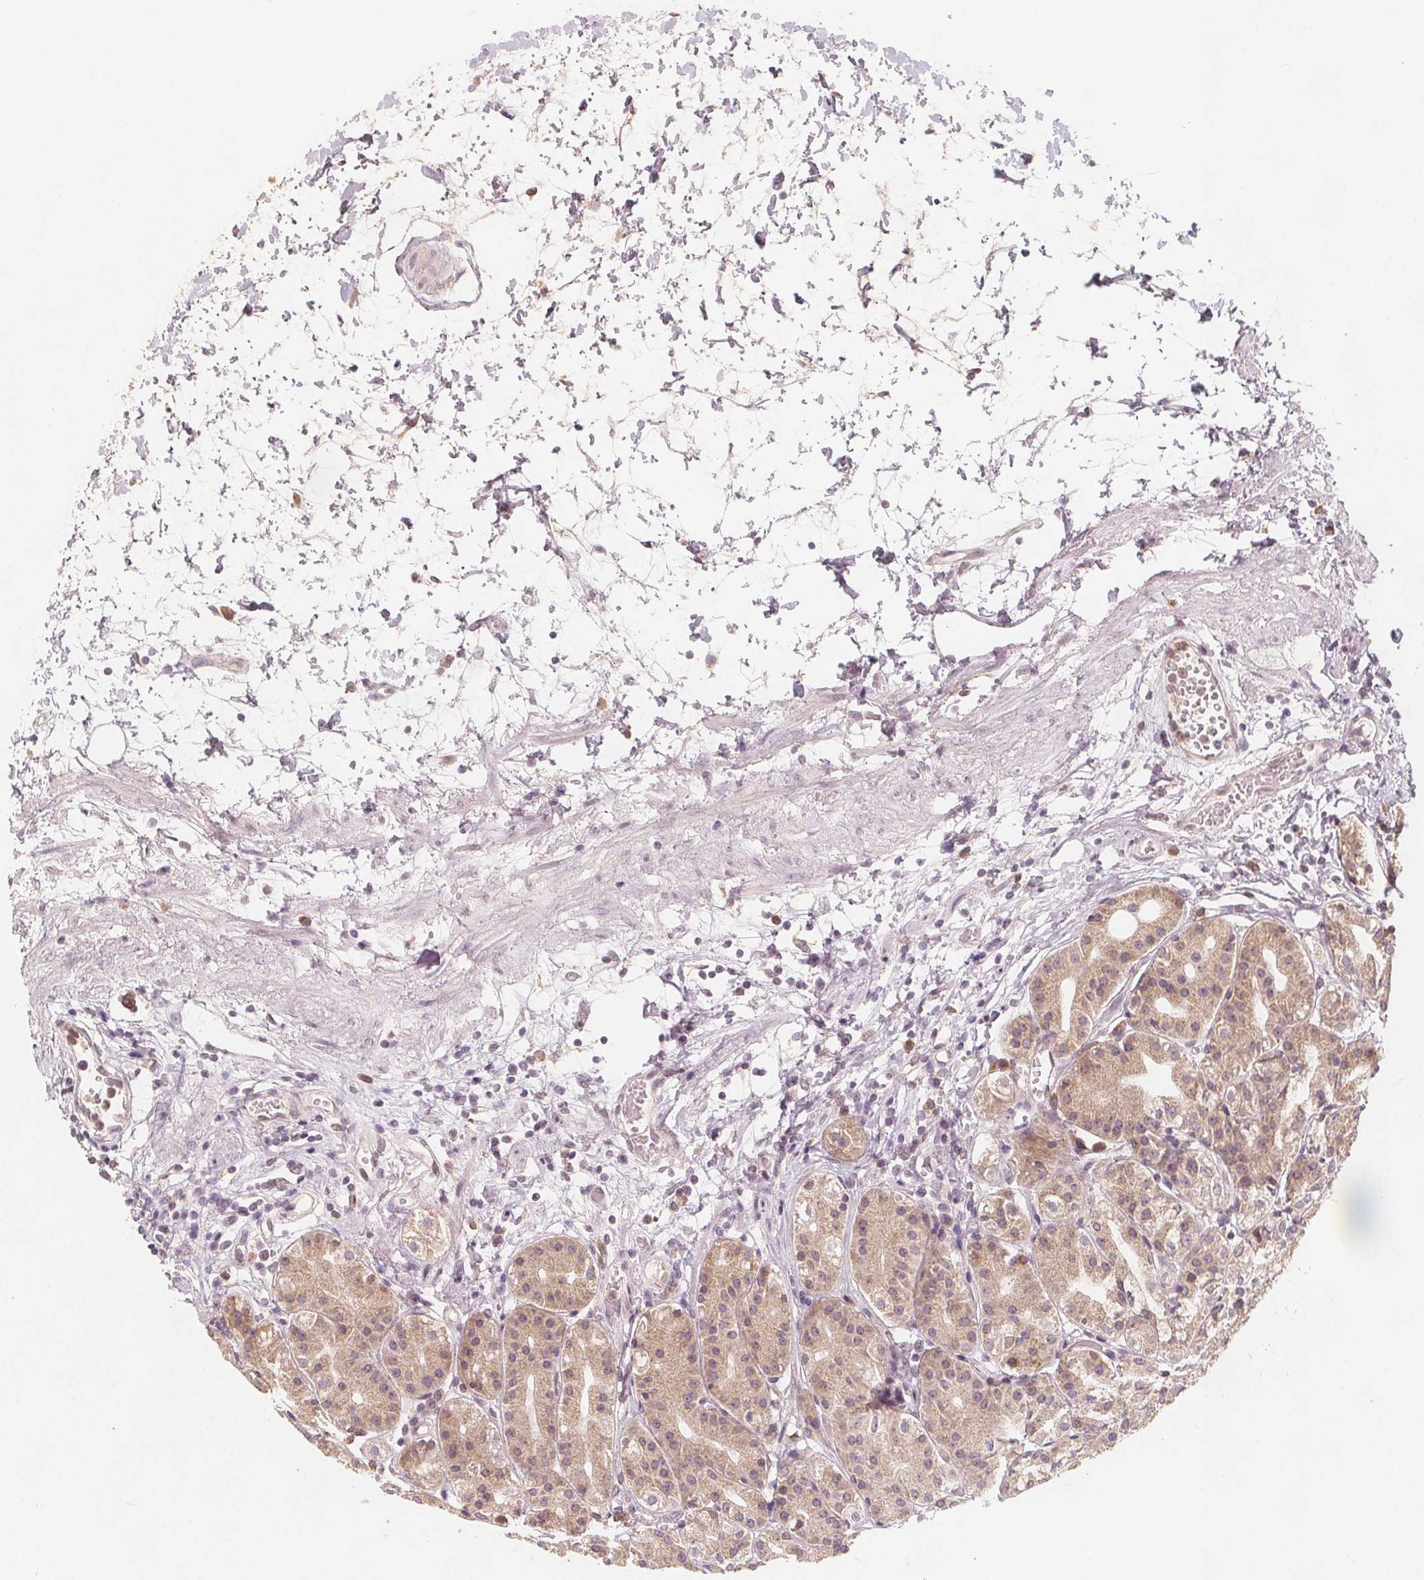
{"staining": {"intensity": "moderate", "quantity": "25%-75%", "location": "cytoplasmic/membranous"}, "tissue": "stomach", "cell_type": "Glandular cells", "image_type": "normal", "snomed": [{"axis": "morphology", "description": "Normal tissue, NOS"}, {"axis": "topography", "description": "Skeletal muscle"}, {"axis": "topography", "description": "Stomach"}], "caption": "An image of human stomach stained for a protein demonstrates moderate cytoplasmic/membranous brown staining in glandular cells.", "gene": "NCSTN", "patient": {"sex": "female", "age": 57}}